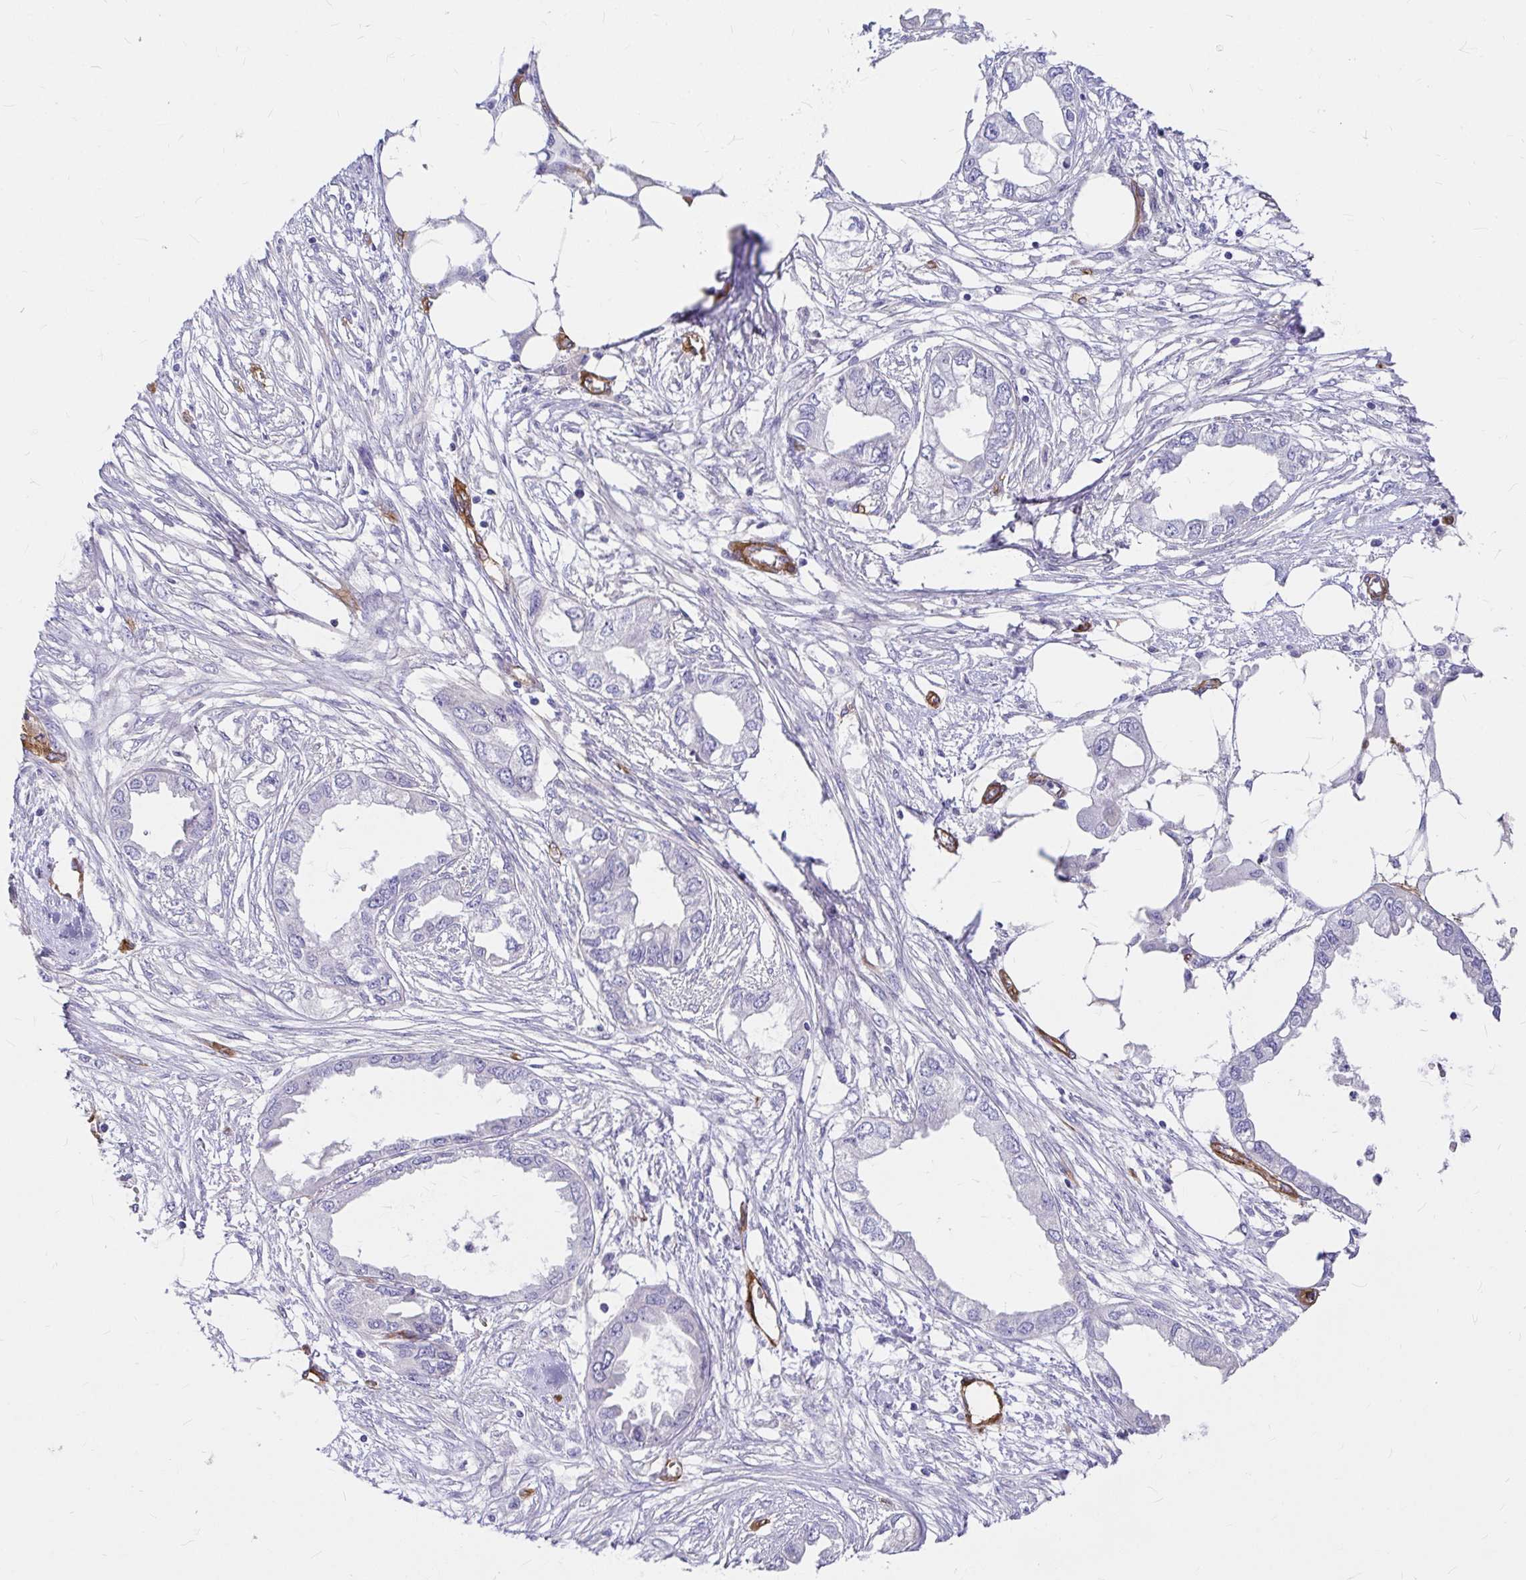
{"staining": {"intensity": "negative", "quantity": "none", "location": "none"}, "tissue": "endometrial cancer", "cell_type": "Tumor cells", "image_type": "cancer", "snomed": [{"axis": "morphology", "description": "Adenocarcinoma, NOS"}, {"axis": "morphology", "description": "Adenocarcinoma, metastatic, NOS"}, {"axis": "topography", "description": "Adipose tissue"}, {"axis": "topography", "description": "Endometrium"}], "caption": "The photomicrograph reveals no significant expression in tumor cells of endometrial cancer.", "gene": "MYO1B", "patient": {"sex": "female", "age": 67}}